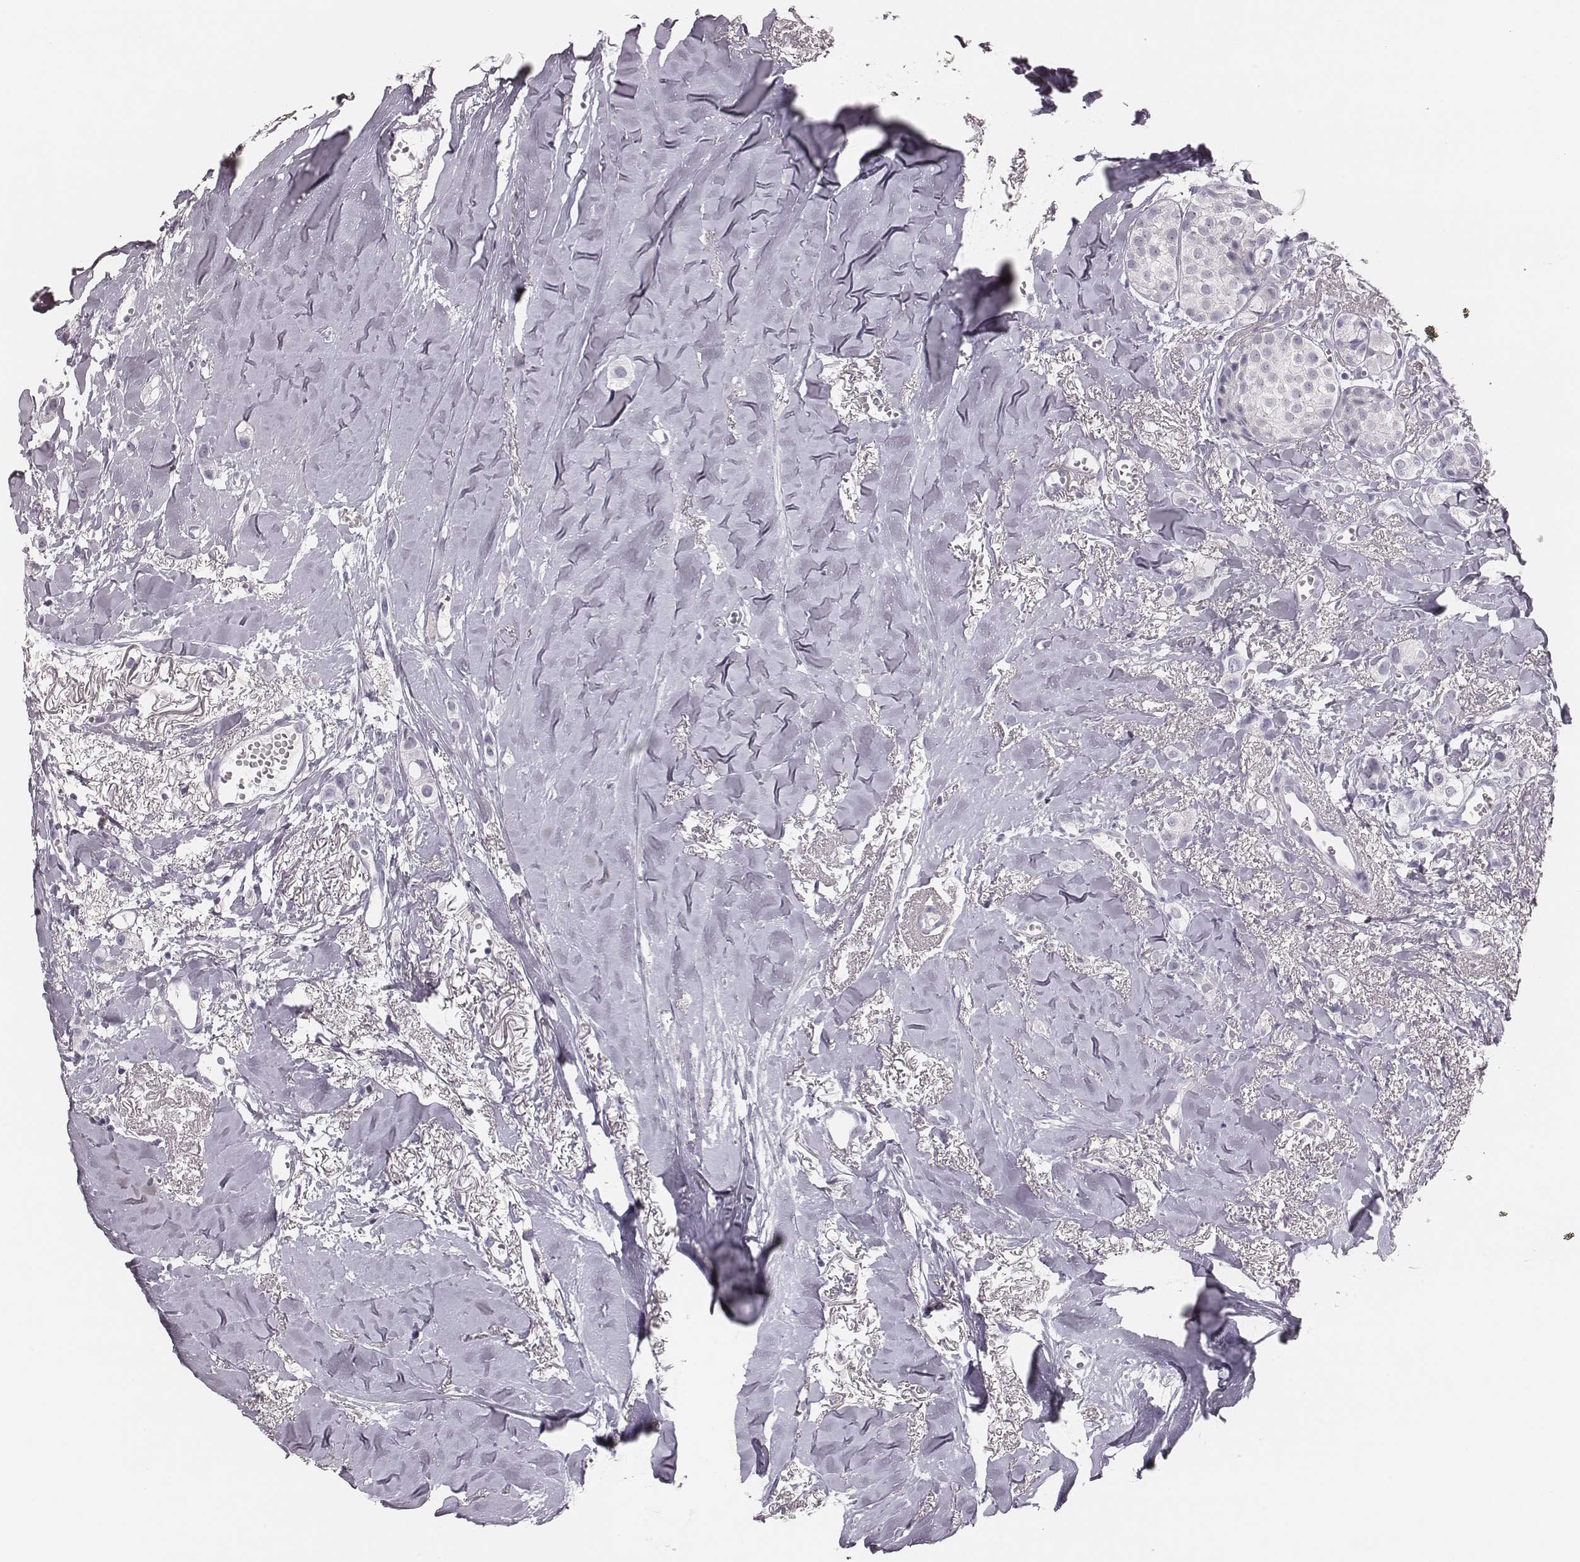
{"staining": {"intensity": "negative", "quantity": "none", "location": "none"}, "tissue": "breast cancer", "cell_type": "Tumor cells", "image_type": "cancer", "snomed": [{"axis": "morphology", "description": "Duct carcinoma"}, {"axis": "topography", "description": "Breast"}], "caption": "Image shows no significant protein staining in tumor cells of breast invasive ductal carcinoma. (Brightfield microscopy of DAB immunohistochemistry (IHC) at high magnification).", "gene": "CSH1", "patient": {"sex": "female", "age": 85}}